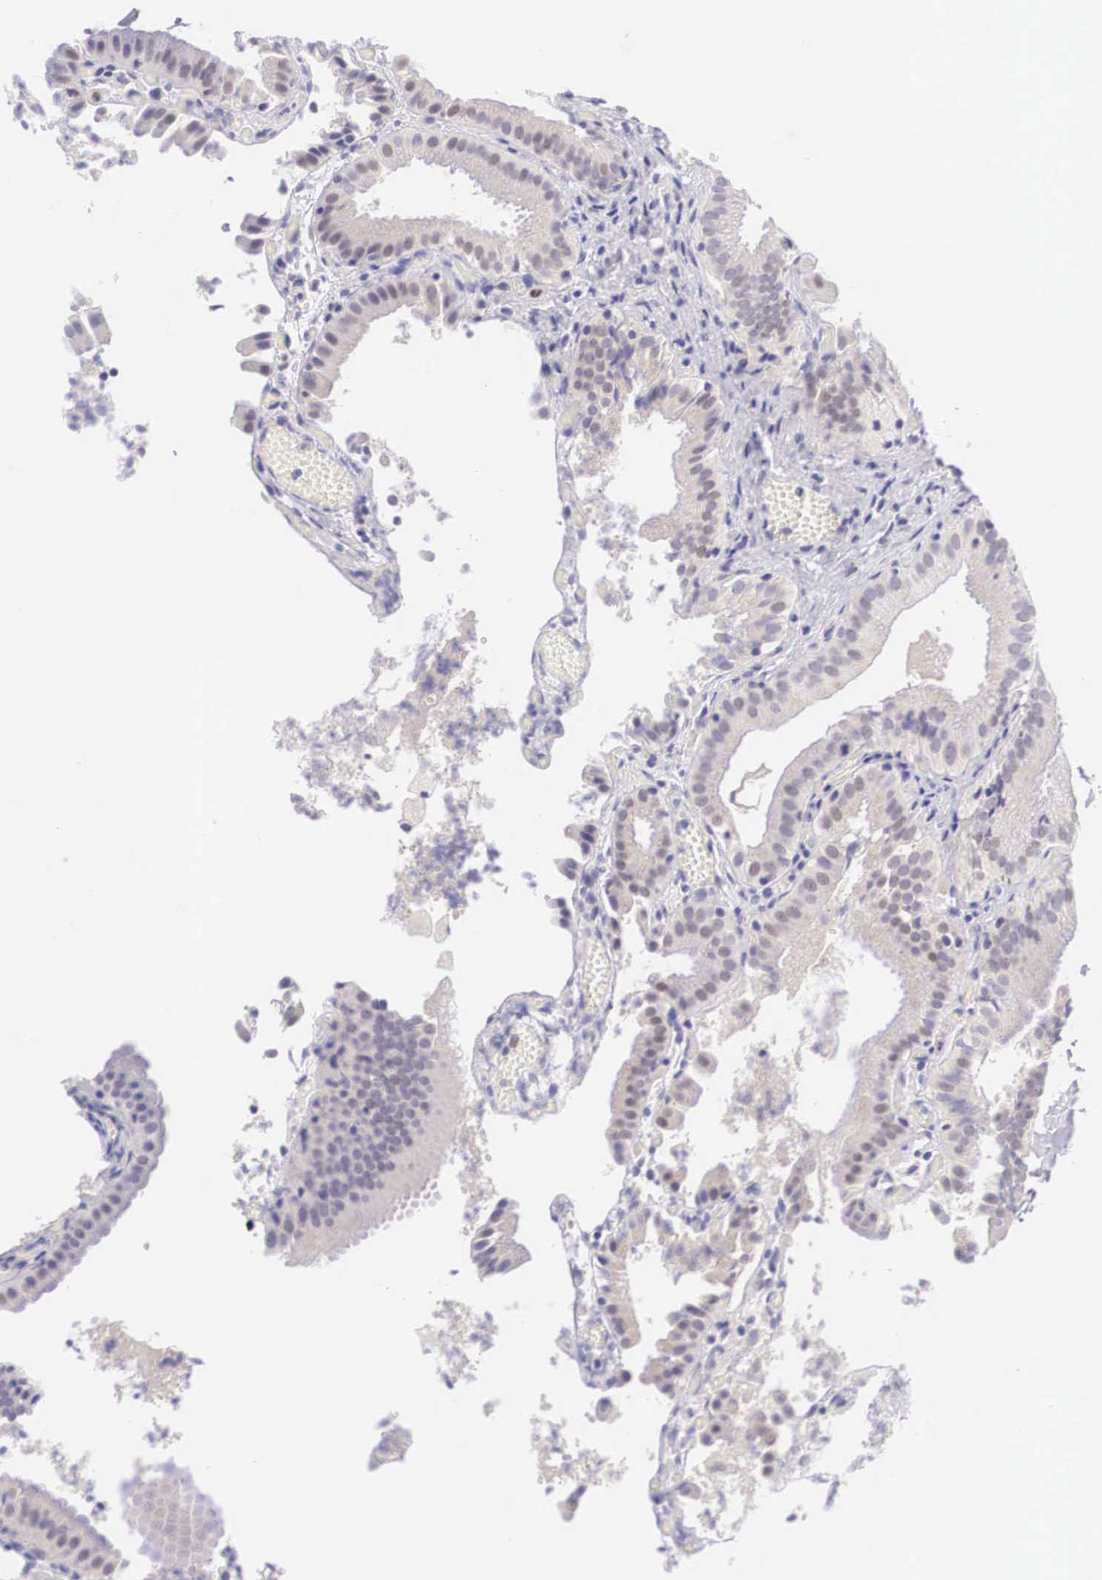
{"staining": {"intensity": "weak", "quantity": "25%-75%", "location": "nuclear"}, "tissue": "gallbladder", "cell_type": "Glandular cells", "image_type": "normal", "snomed": [{"axis": "morphology", "description": "Normal tissue, NOS"}, {"axis": "topography", "description": "Gallbladder"}], "caption": "Gallbladder stained with DAB (3,3'-diaminobenzidine) immunohistochemistry (IHC) shows low levels of weak nuclear staining in approximately 25%-75% of glandular cells.", "gene": "BCL6", "patient": {"sex": "female", "age": 44}}